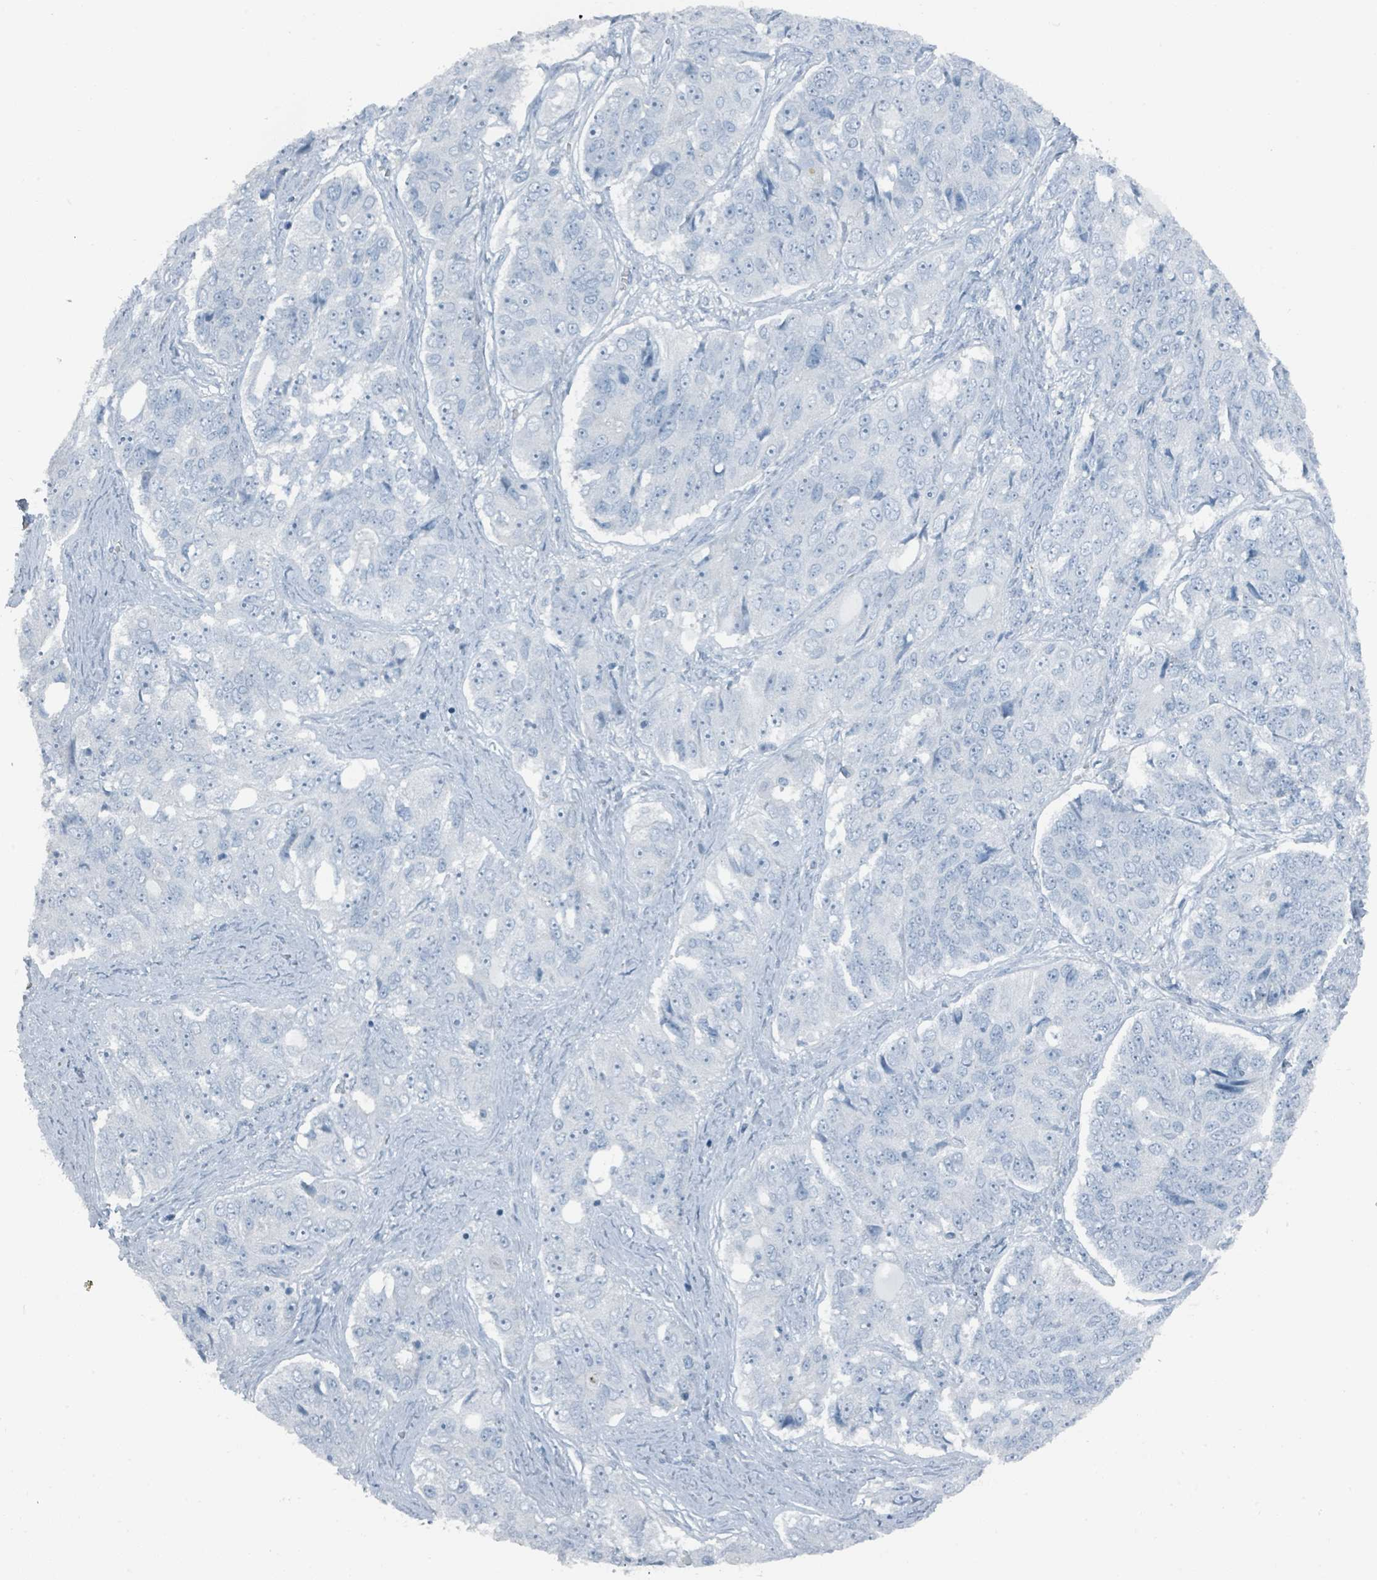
{"staining": {"intensity": "negative", "quantity": "none", "location": "none"}, "tissue": "ovarian cancer", "cell_type": "Tumor cells", "image_type": "cancer", "snomed": [{"axis": "morphology", "description": "Carcinoma, endometroid"}, {"axis": "topography", "description": "Ovary"}], "caption": "IHC micrograph of neoplastic tissue: human endometroid carcinoma (ovarian) stained with DAB reveals no significant protein expression in tumor cells.", "gene": "GAMT", "patient": {"sex": "female", "age": 51}}